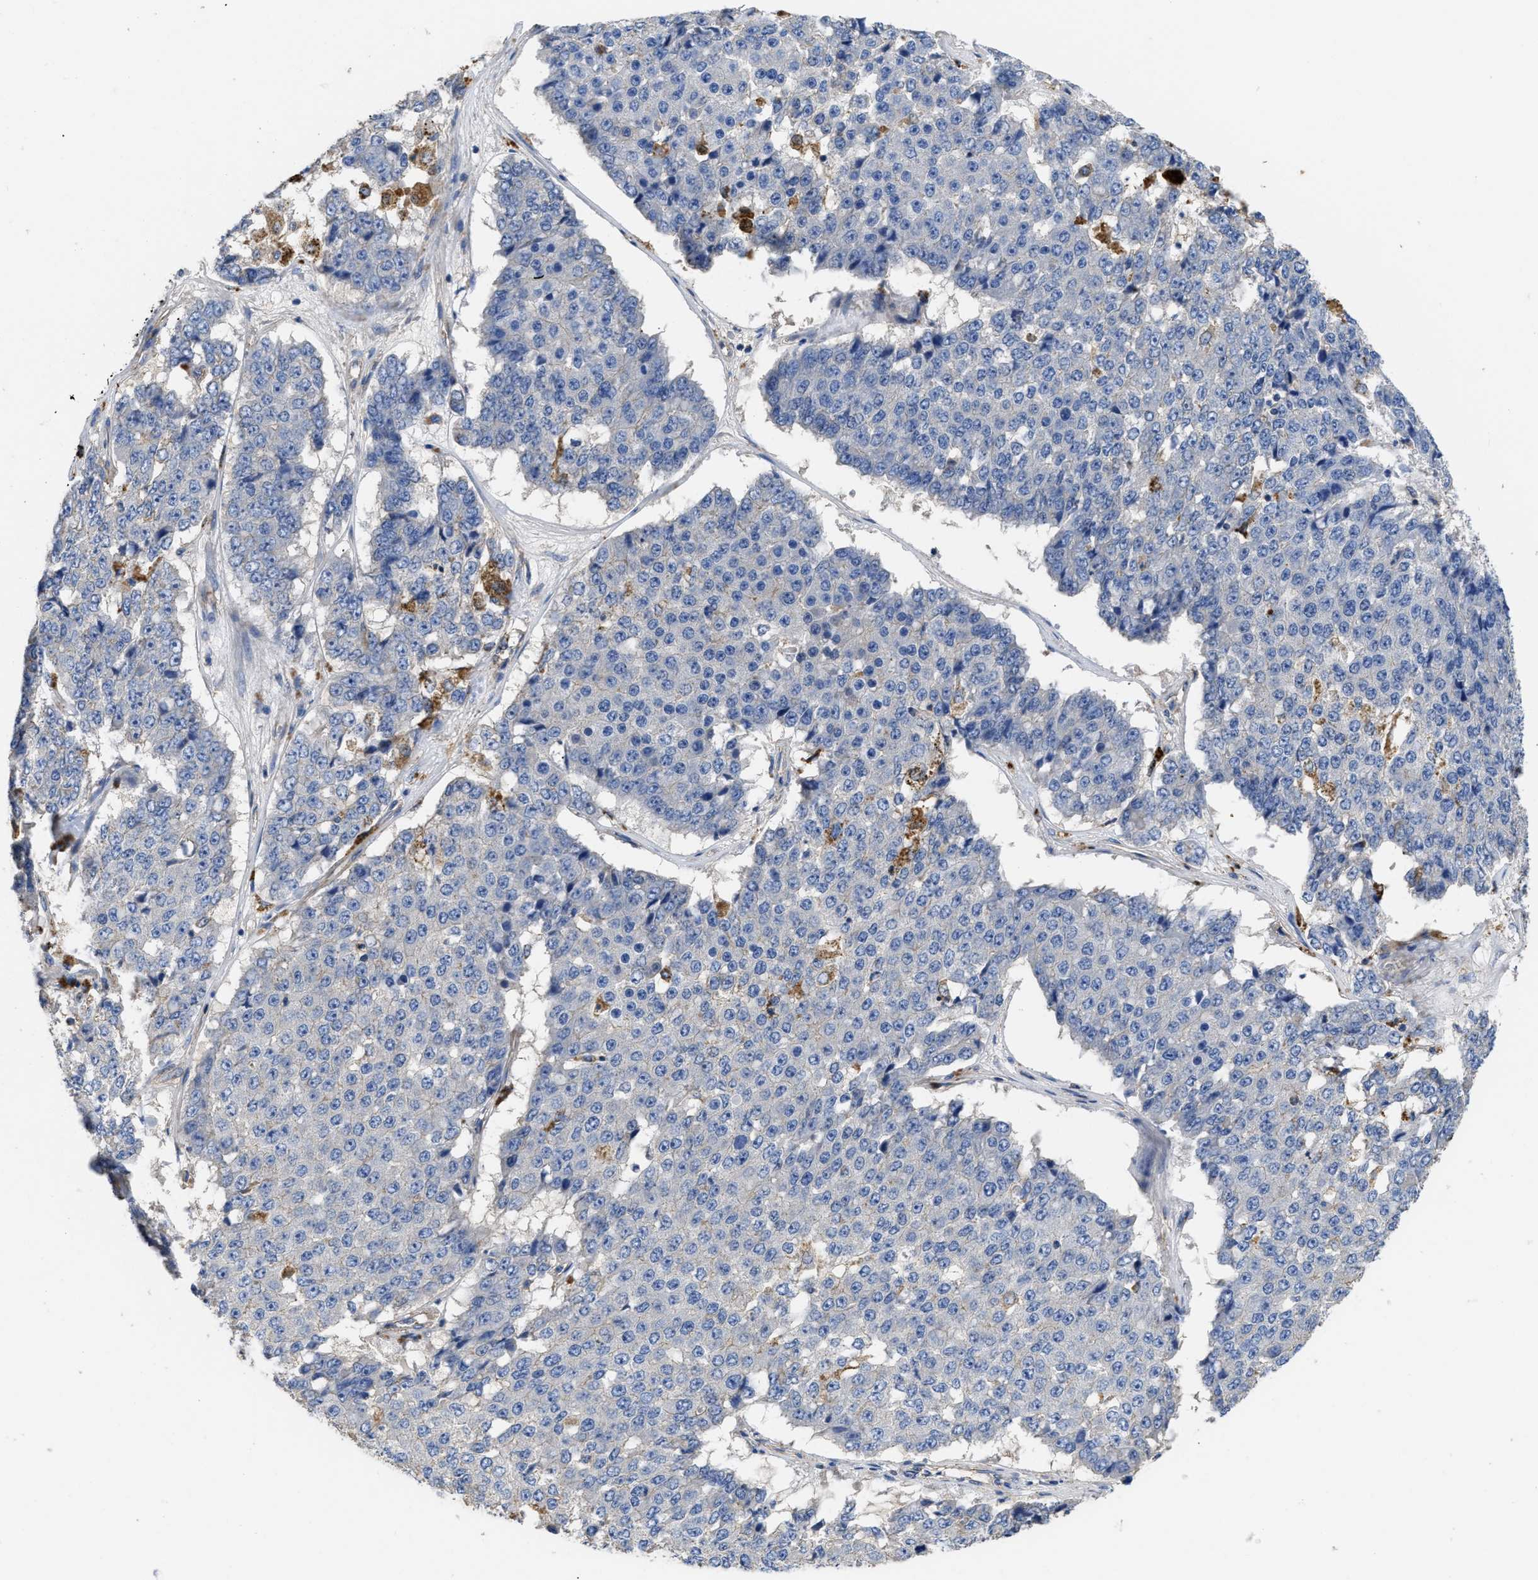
{"staining": {"intensity": "negative", "quantity": "none", "location": "none"}, "tissue": "pancreatic cancer", "cell_type": "Tumor cells", "image_type": "cancer", "snomed": [{"axis": "morphology", "description": "Adenocarcinoma, NOS"}, {"axis": "topography", "description": "Pancreas"}], "caption": "Protein analysis of pancreatic cancer (adenocarcinoma) reveals no significant expression in tumor cells.", "gene": "USP4", "patient": {"sex": "male", "age": 50}}